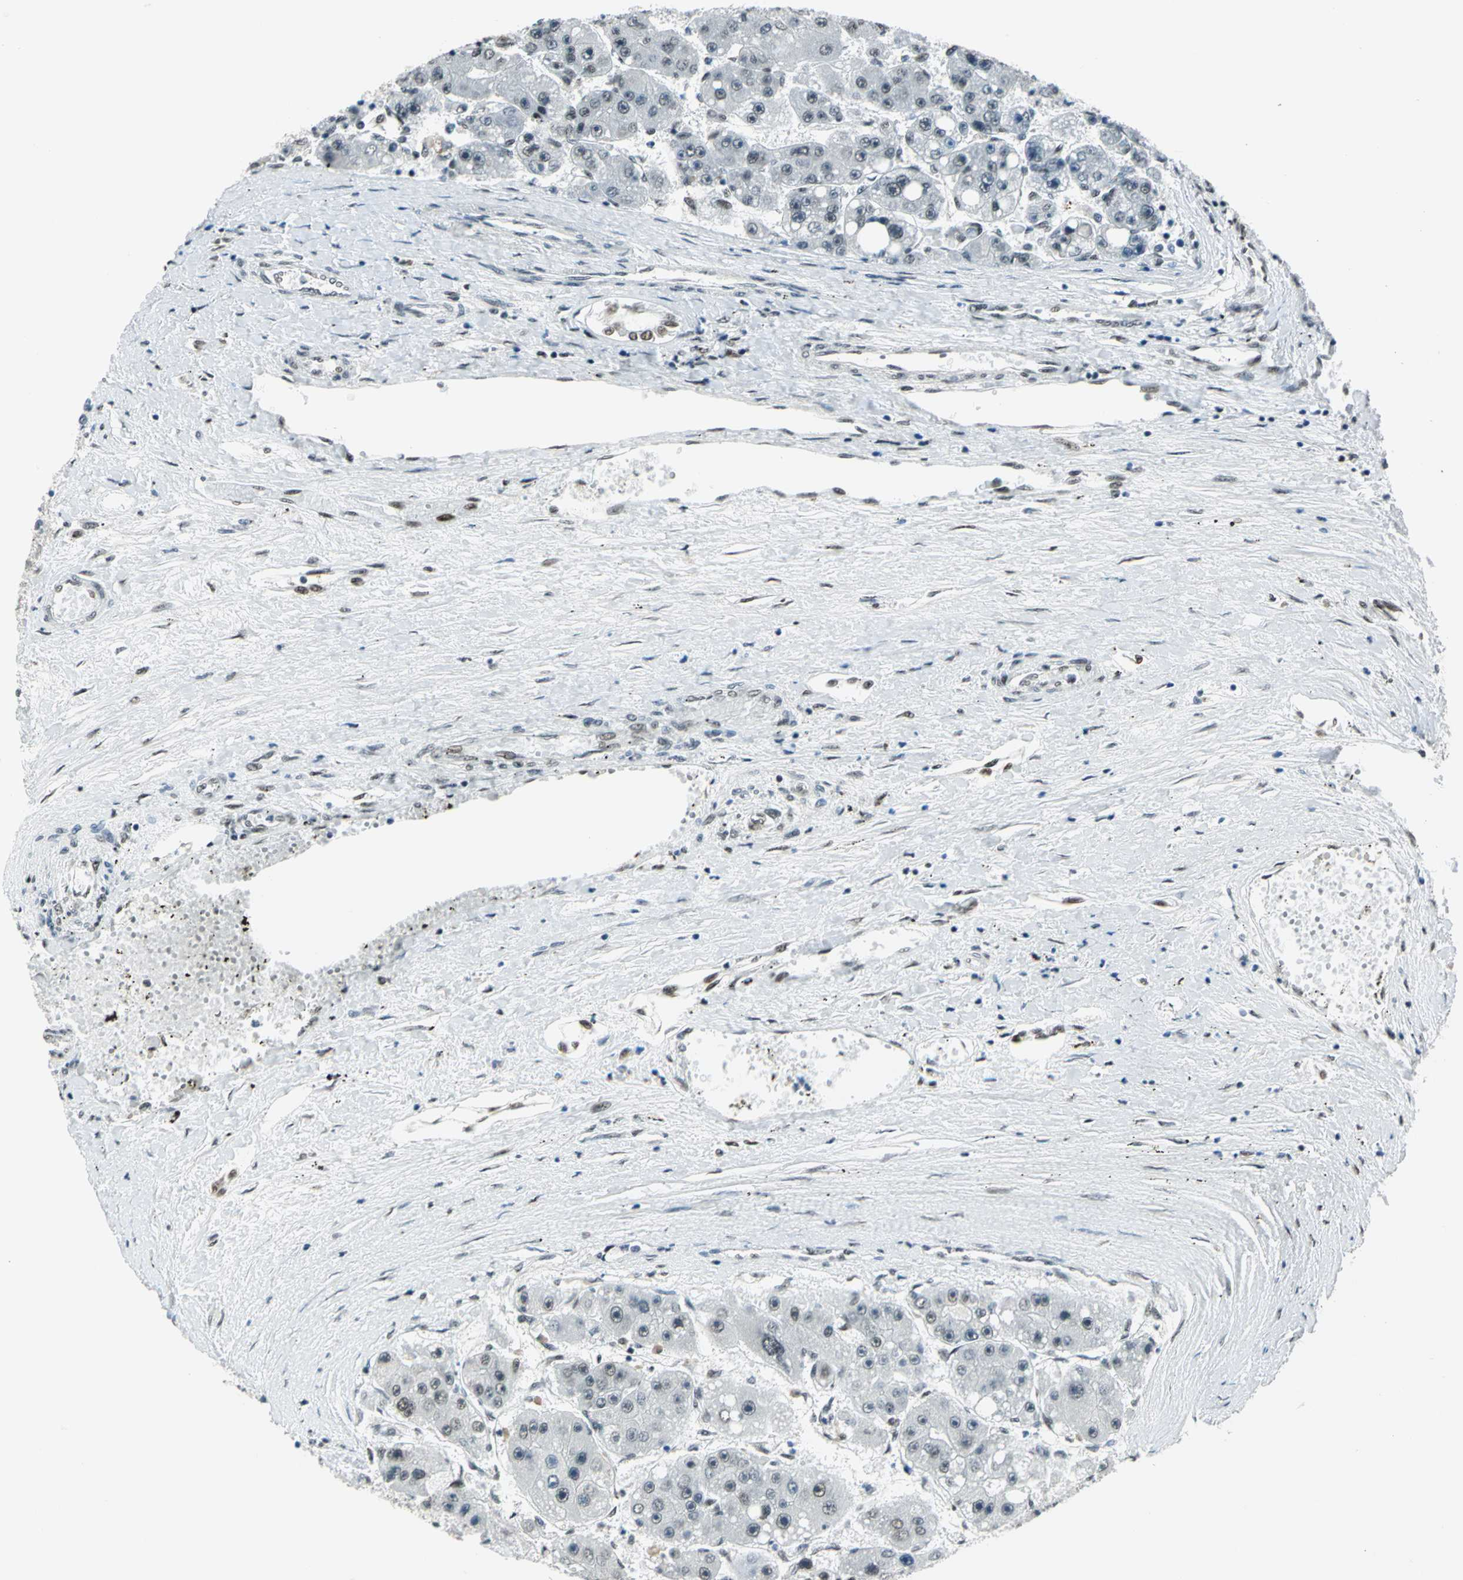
{"staining": {"intensity": "moderate", "quantity": ">75%", "location": "nuclear"}, "tissue": "liver cancer", "cell_type": "Tumor cells", "image_type": "cancer", "snomed": [{"axis": "morphology", "description": "Carcinoma, Hepatocellular, NOS"}, {"axis": "topography", "description": "Liver"}], "caption": "Immunohistochemical staining of liver cancer (hepatocellular carcinoma) displays medium levels of moderate nuclear staining in about >75% of tumor cells.", "gene": "KAT6B", "patient": {"sex": "female", "age": 61}}